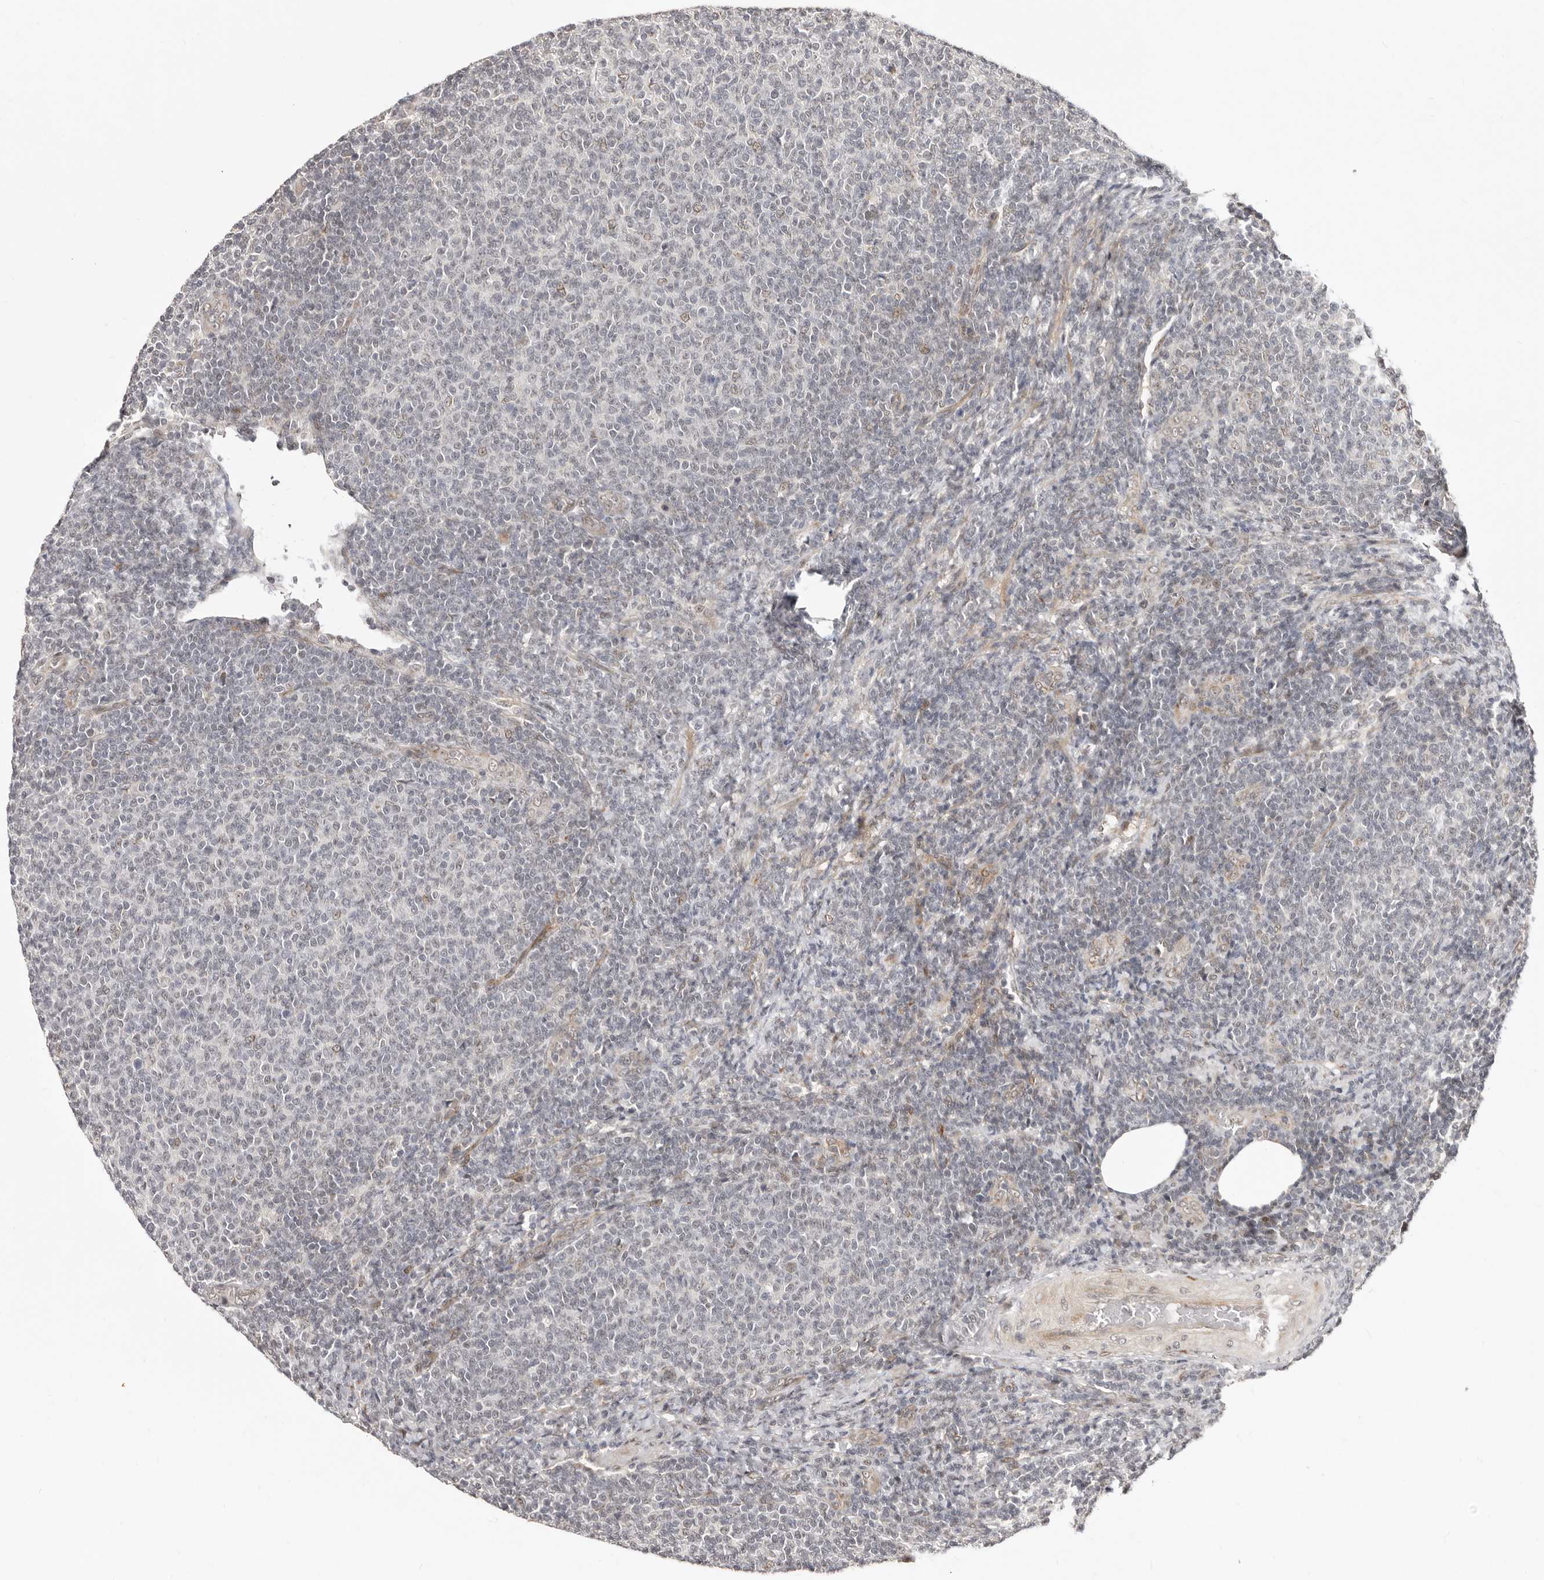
{"staining": {"intensity": "negative", "quantity": "none", "location": "none"}, "tissue": "lymphoma", "cell_type": "Tumor cells", "image_type": "cancer", "snomed": [{"axis": "morphology", "description": "Malignant lymphoma, non-Hodgkin's type, Low grade"}, {"axis": "topography", "description": "Lymph node"}], "caption": "This is an IHC micrograph of low-grade malignant lymphoma, non-Hodgkin's type. There is no staining in tumor cells.", "gene": "SRCAP", "patient": {"sex": "male", "age": 66}}